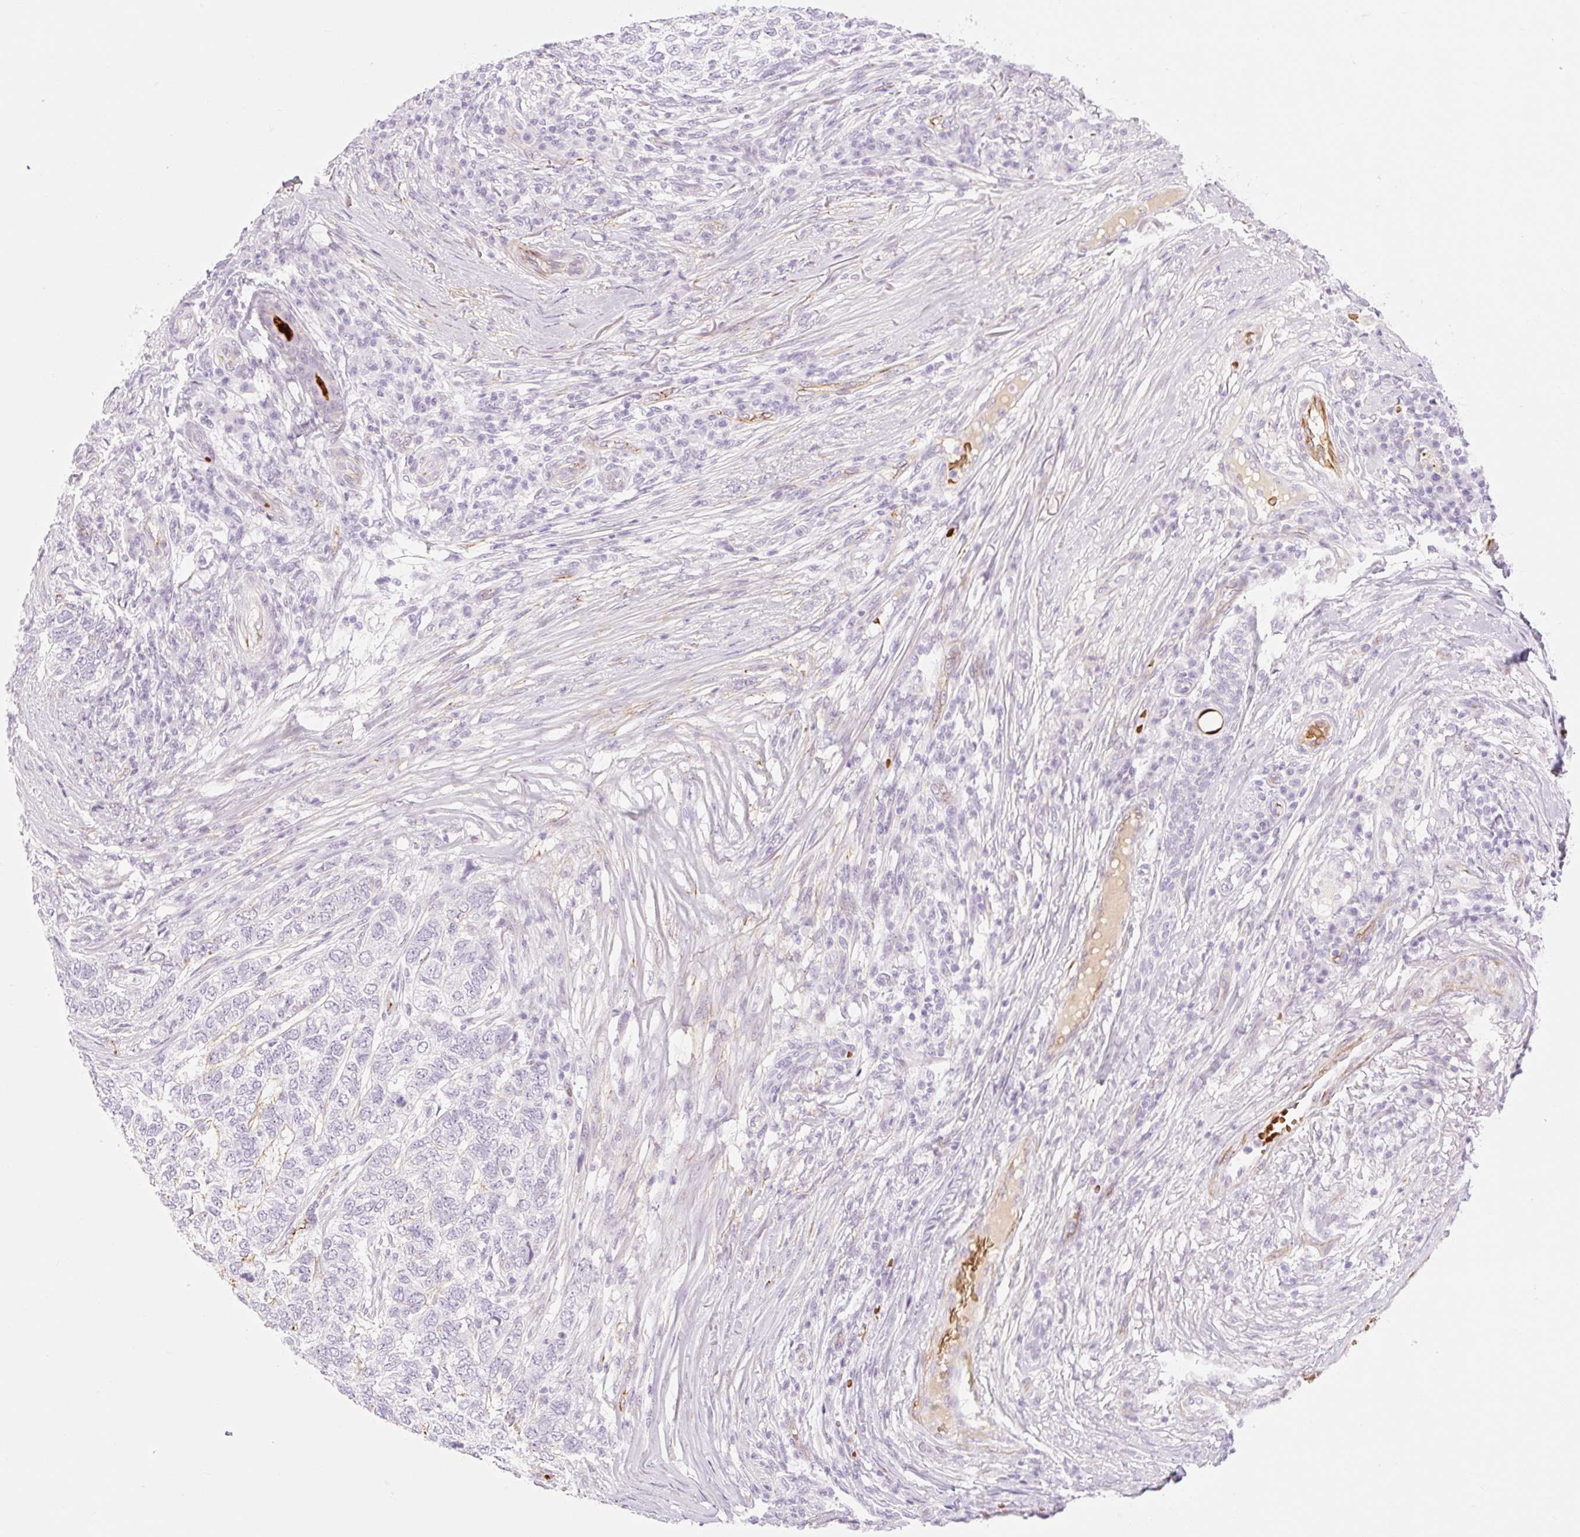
{"staining": {"intensity": "negative", "quantity": "none", "location": "none"}, "tissue": "skin cancer", "cell_type": "Tumor cells", "image_type": "cancer", "snomed": [{"axis": "morphology", "description": "Basal cell carcinoma"}, {"axis": "topography", "description": "Skin"}], "caption": "Tumor cells show no significant expression in skin basal cell carcinoma.", "gene": "TAF1L", "patient": {"sex": "female", "age": 65}}